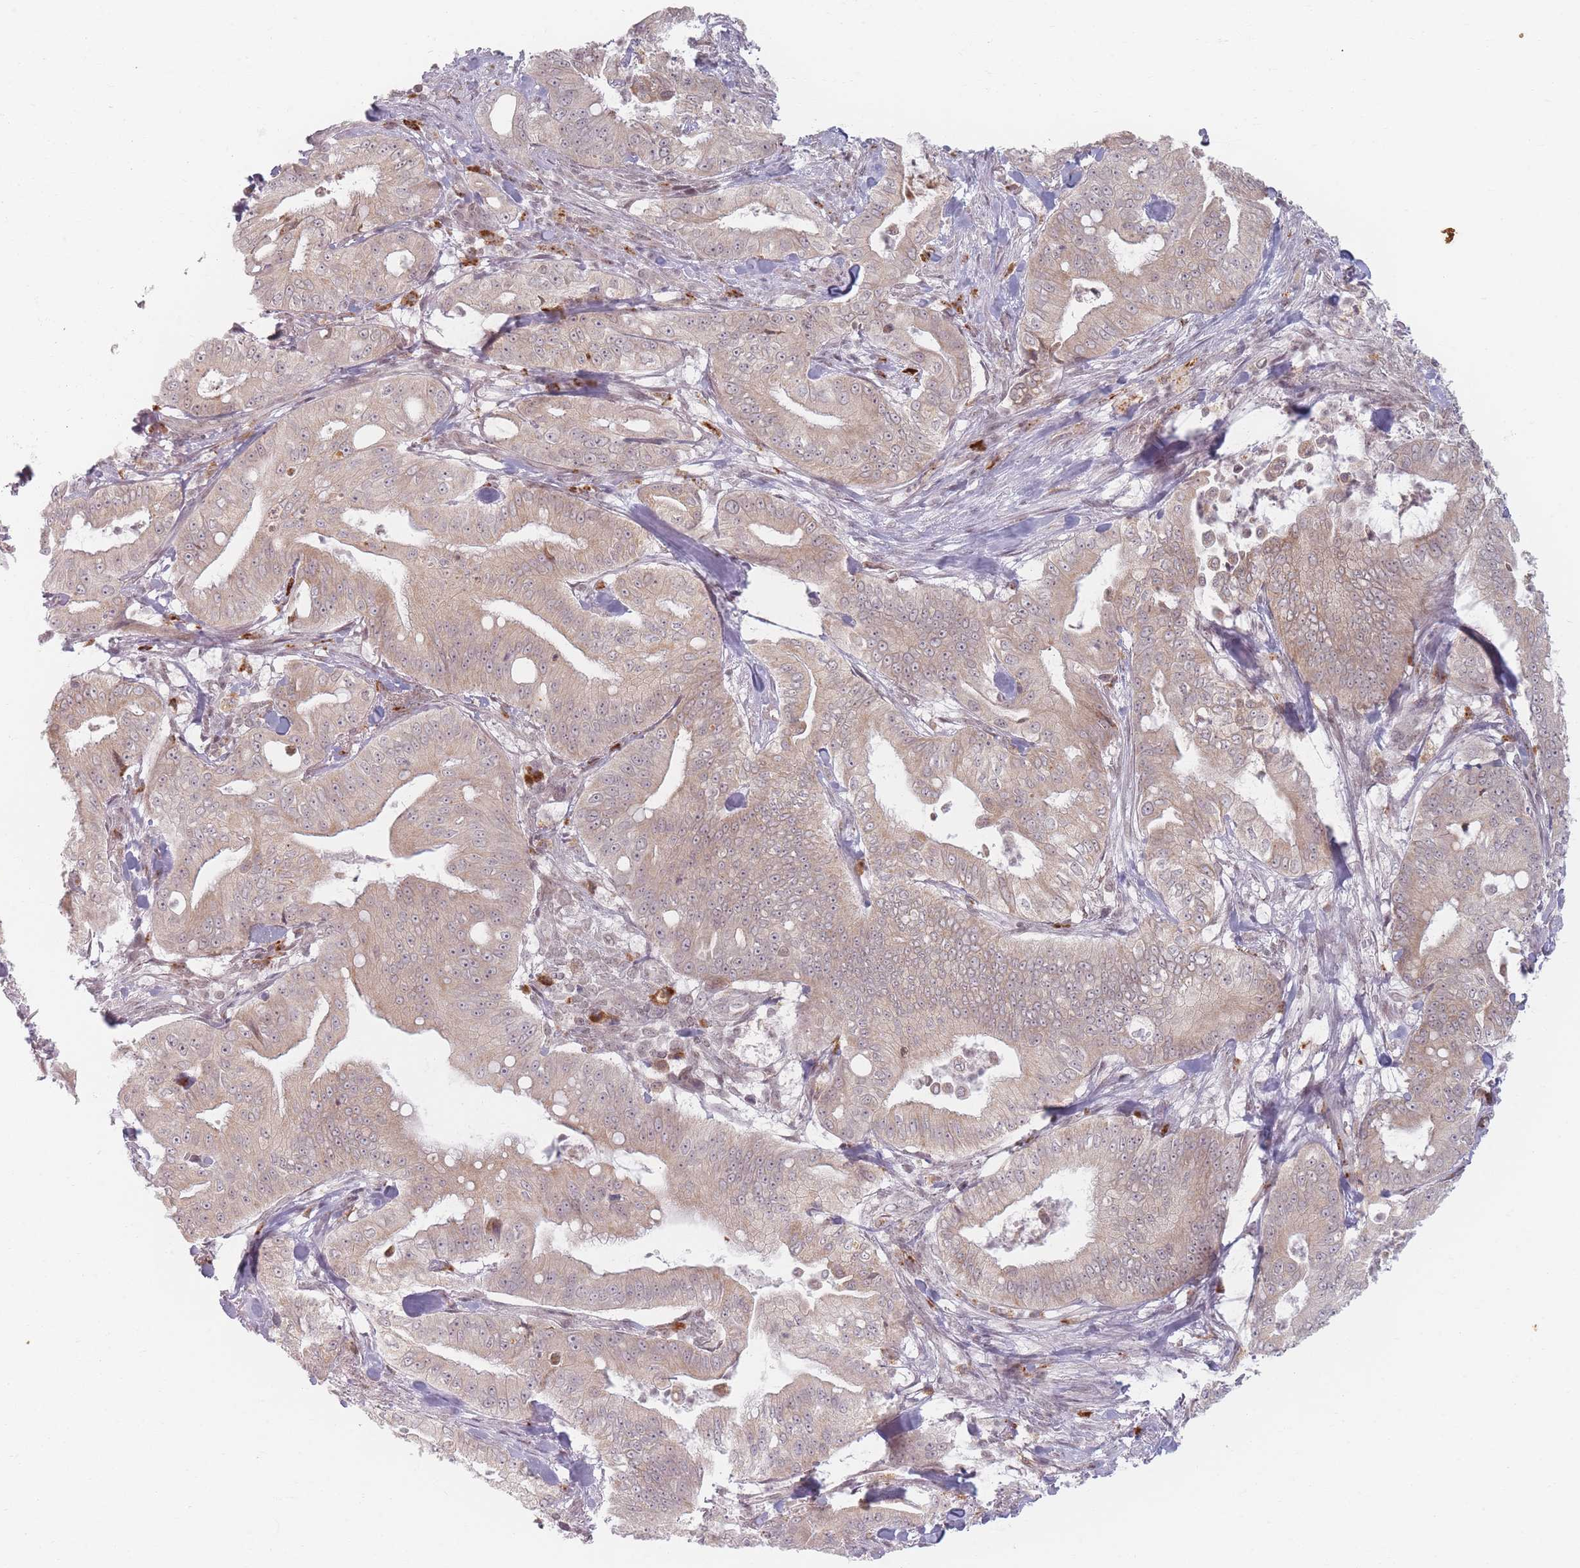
{"staining": {"intensity": "weak", "quantity": ">75%", "location": "cytoplasmic/membranous"}, "tissue": "pancreatic cancer", "cell_type": "Tumor cells", "image_type": "cancer", "snomed": [{"axis": "morphology", "description": "Adenocarcinoma, NOS"}, {"axis": "topography", "description": "Pancreas"}], "caption": "IHC staining of adenocarcinoma (pancreatic), which reveals low levels of weak cytoplasmic/membranous expression in approximately >75% of tumor cells indicating weak cytoplasmic/membranous protein staining. The staining was performed using DAB (3,3'-diaminobenzidine) (brown) for protein detection and nuclei were counterstained in hematoxylin (blue).", "gene": "SPATA45", "patient": {"sex": "male", "age": 71}}